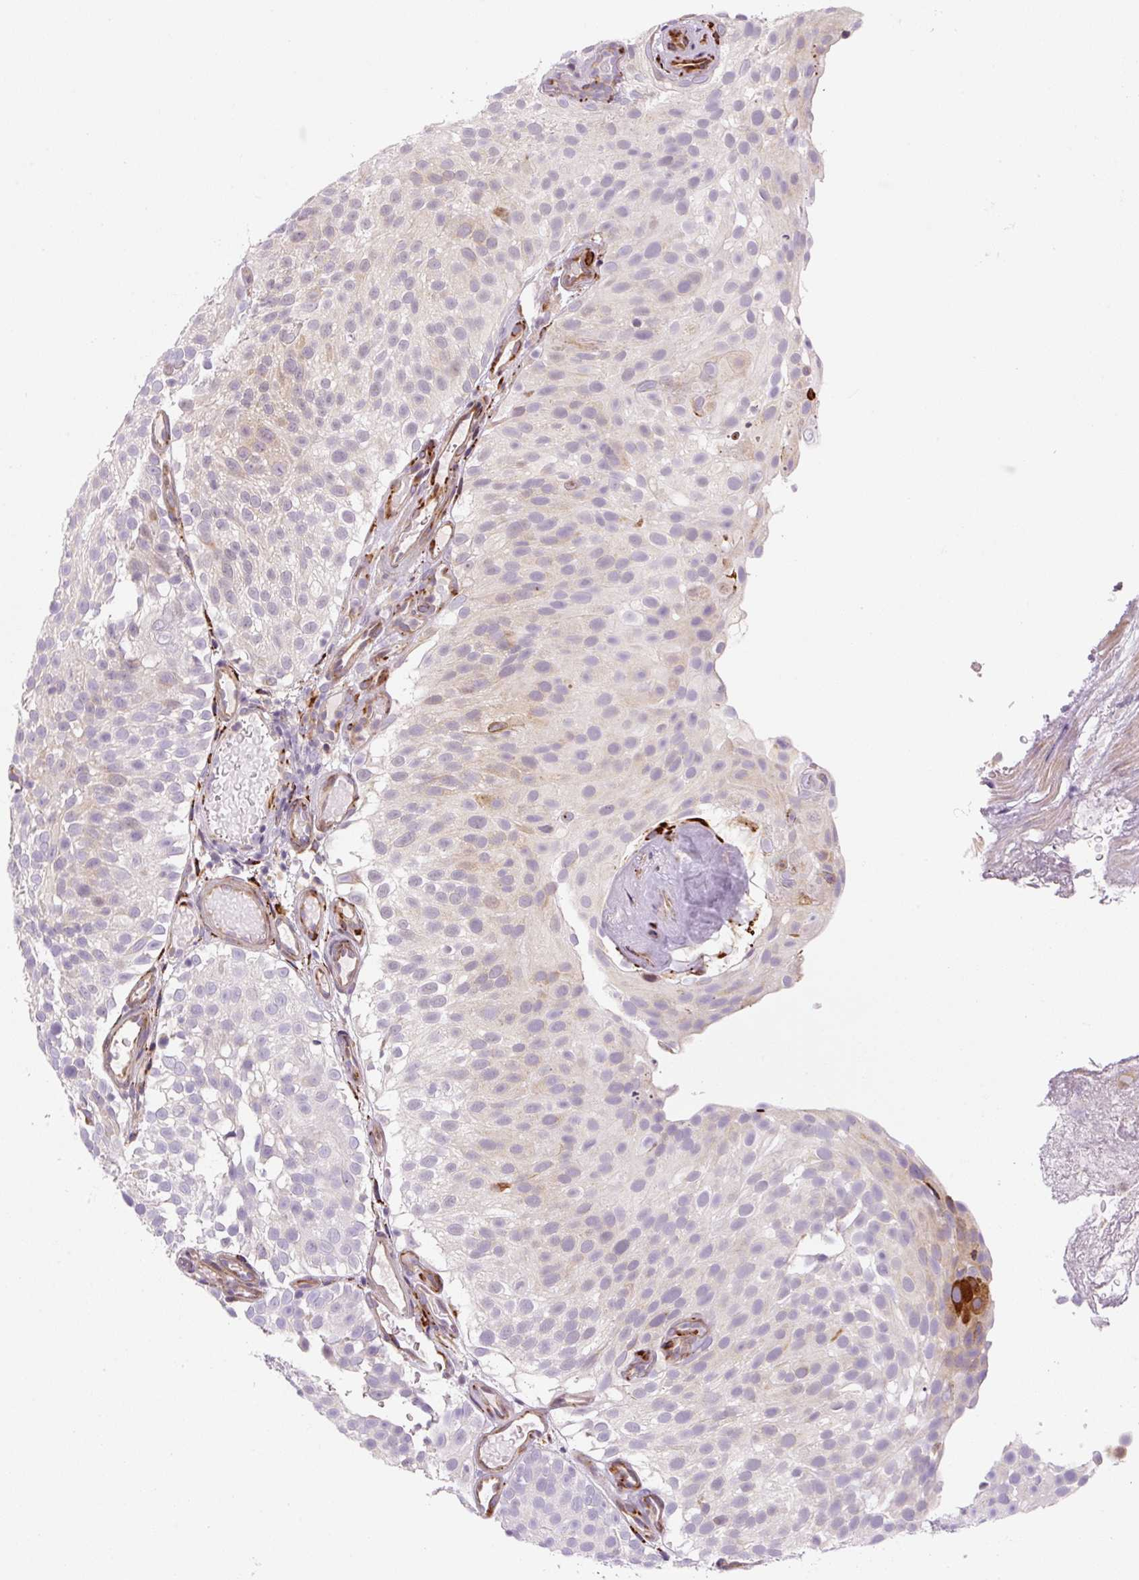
{"staining": {"intensity": "moderate", "quantity": "<25%", "location": "cytoplasmic/membranous"}, "tissue": "urothelial cancer", "cell_type": "Tumor cells", "image_type": "cancer", "snomed": [{"axis": "morphology", "description": "Urothelial carcinoma, Low grade"}, {"axis": "topography", "description": "Urinary bladder"}], "caption": "Immunohistochemical staining of human urothelial carcinoma (low-grade) displays low levels of moderate cytoplasmic/membranous protein staining in approximately <25% of tumor cells.", "gene": "DISP3", "patient": {"sex": "male", "age": 78}}